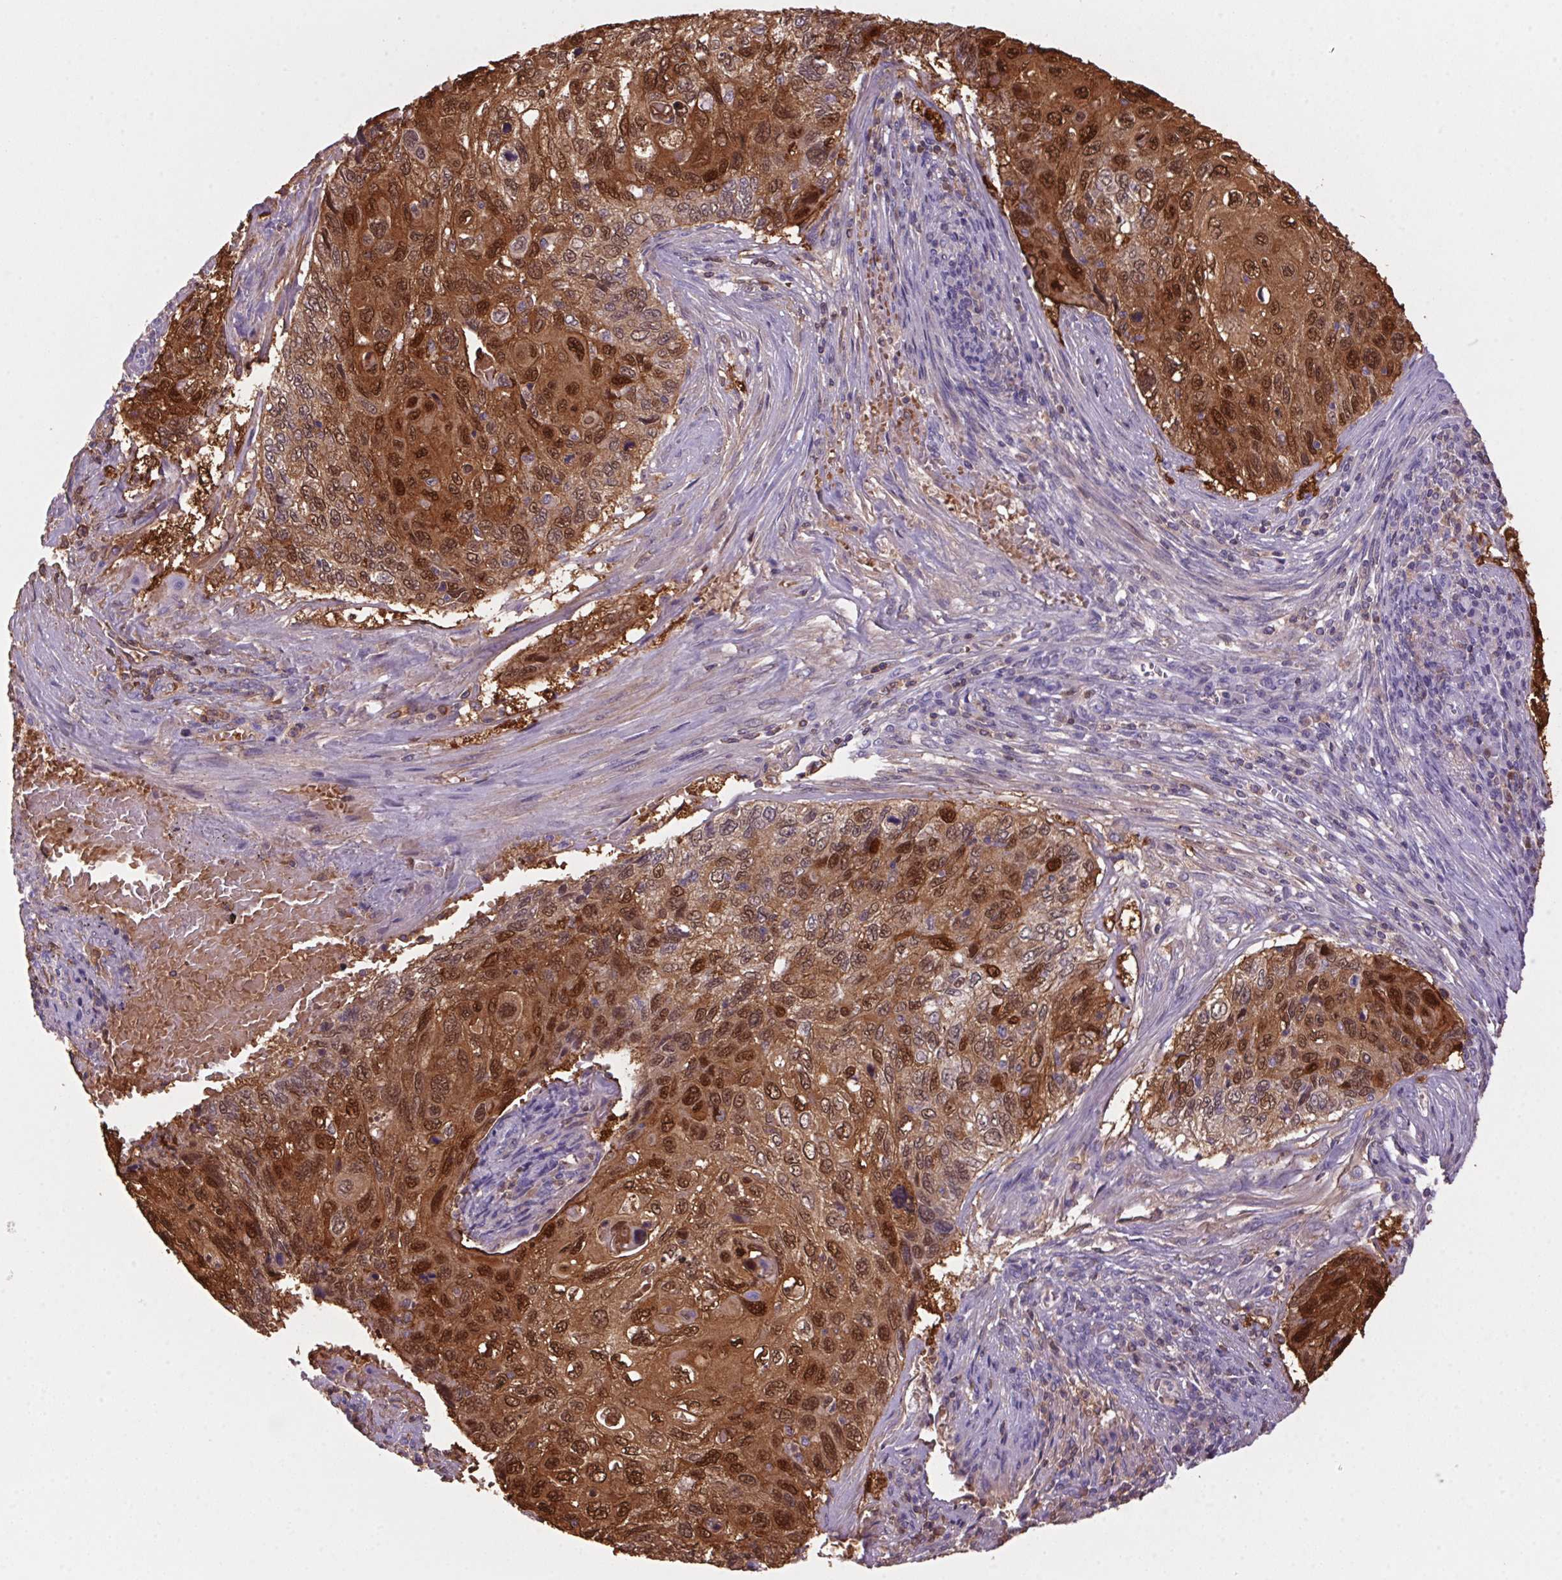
{"staining": {"intensity": "moderate", "quantity": ">75%", "location": "cytoplasmic/membranous,nuclear"}, "tissue": "cervical cancer", "cell_type": "Tumor cells", "image_type": "cancer", "snomed": [{"axis": "morphology", "description": "Squamous cell carcinoma, NOS"}, {"axis": "topography", "description": "Cervix"}], "caption": "Squamous cell carcinoma (cervical) stained with a brown dye reveals moderate cytoplasmic/membranous and nuclear positive expression in about >75% of tumor cells.", "gene": "S100A2", "patient": {"sex": "female", "age": 70}}